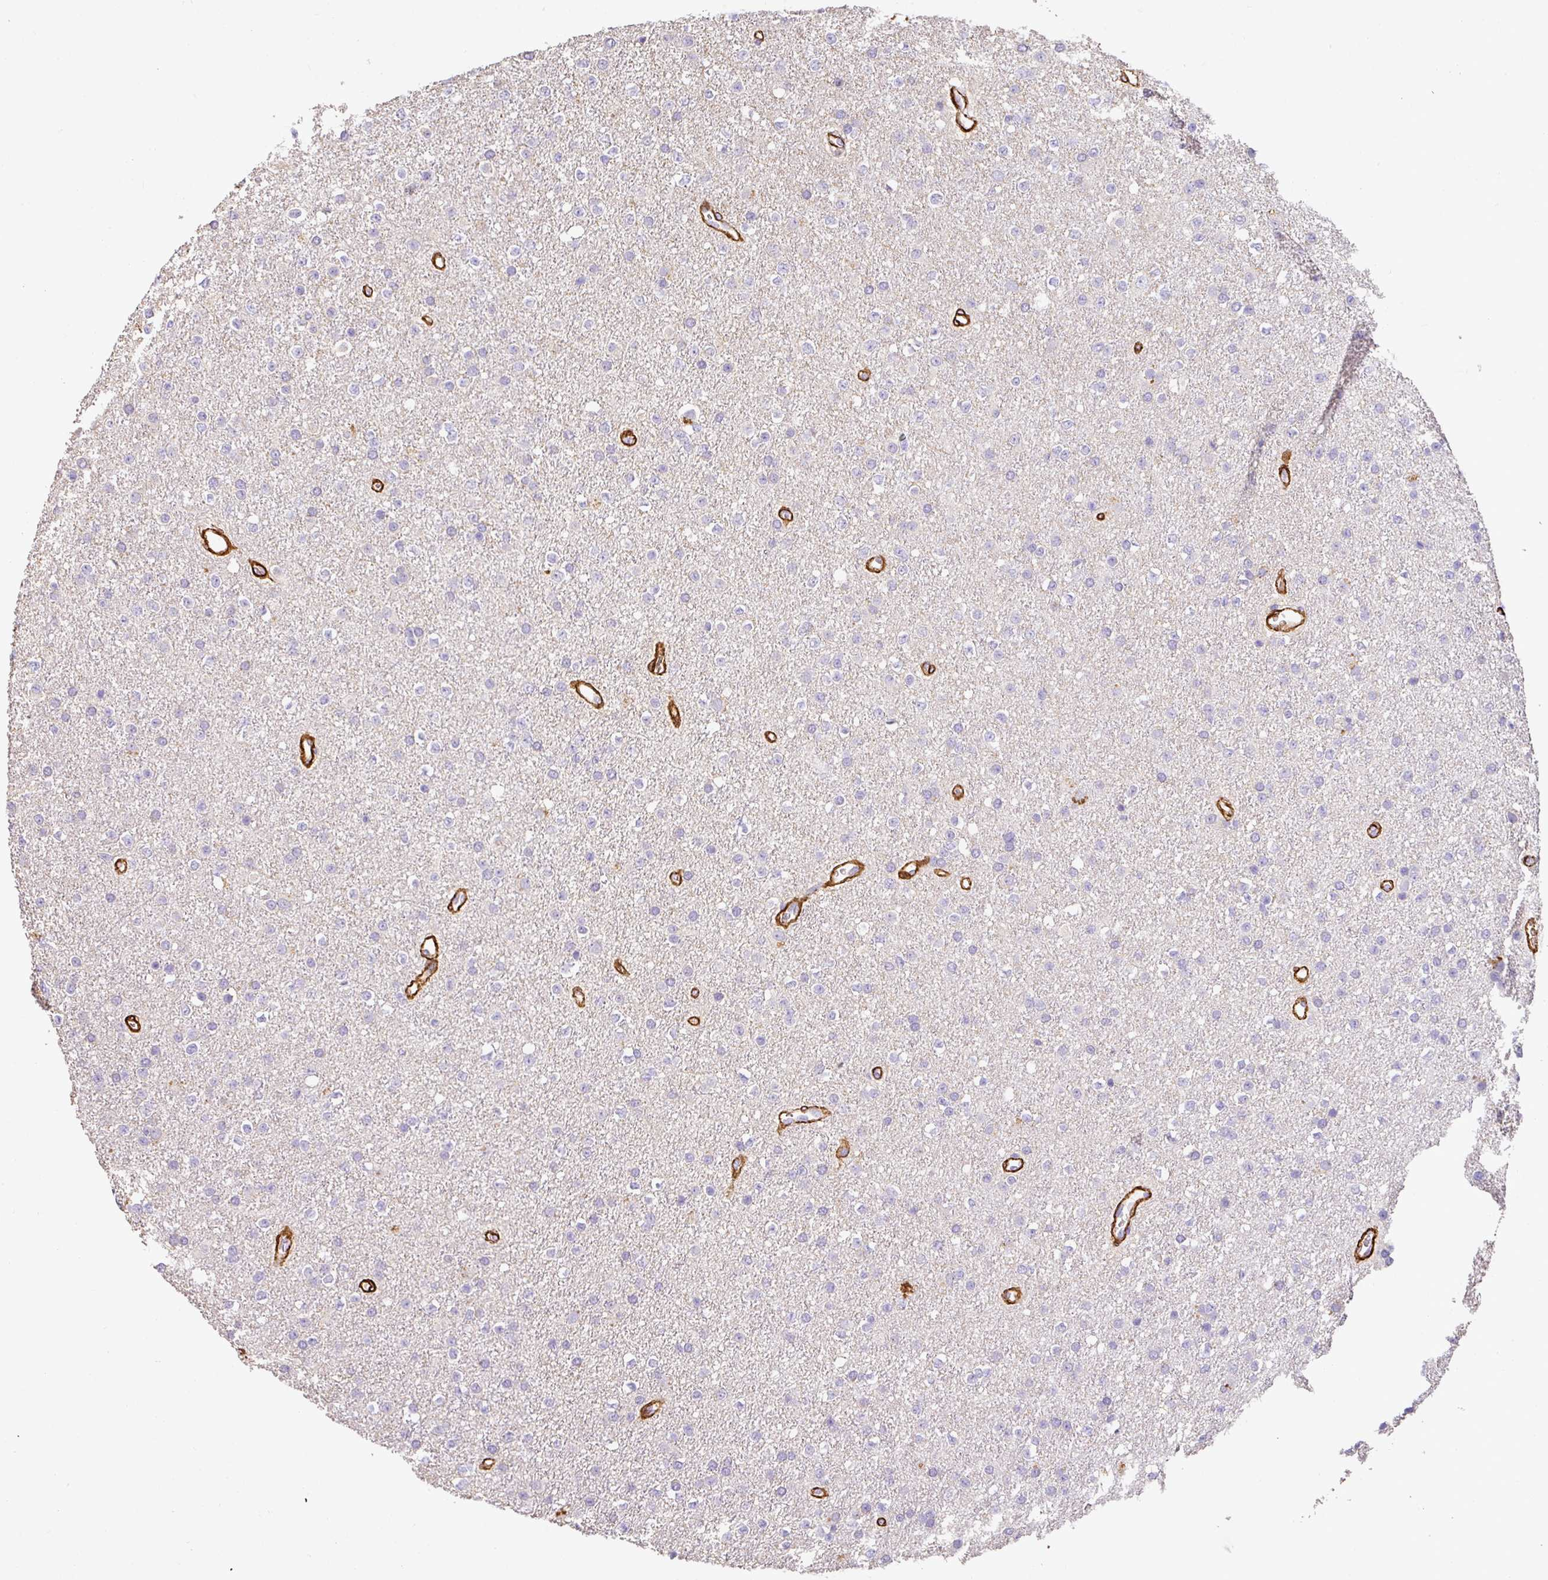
{"staining": {"intensity": "negative", "quantity": "none", "location": "none"}, "tissue": "glioma", "cell_type": "Tumor cells", "image_type": "cancer", "snomed": [{"axis": "morphology", "description": "Glioma, malignant, Low grade"}, {"axis": "topography", "description": "Brain"}], "caption": "High magnification brightfield microscopy of malignant glioma (low-grade) stained with DAB (3,3'-diaminobenzidine) (brown) and counterstained with hematoxylin (blue): tumor cells show no significant positivity. (Stains: DAB immunohistochemistry (IHC) with hematoxylin counter stain, Microscopy: brightfield microscopy at high magnification).", "gene": "SLC25A17", "patient": {"sex": "female", "age": 34}}